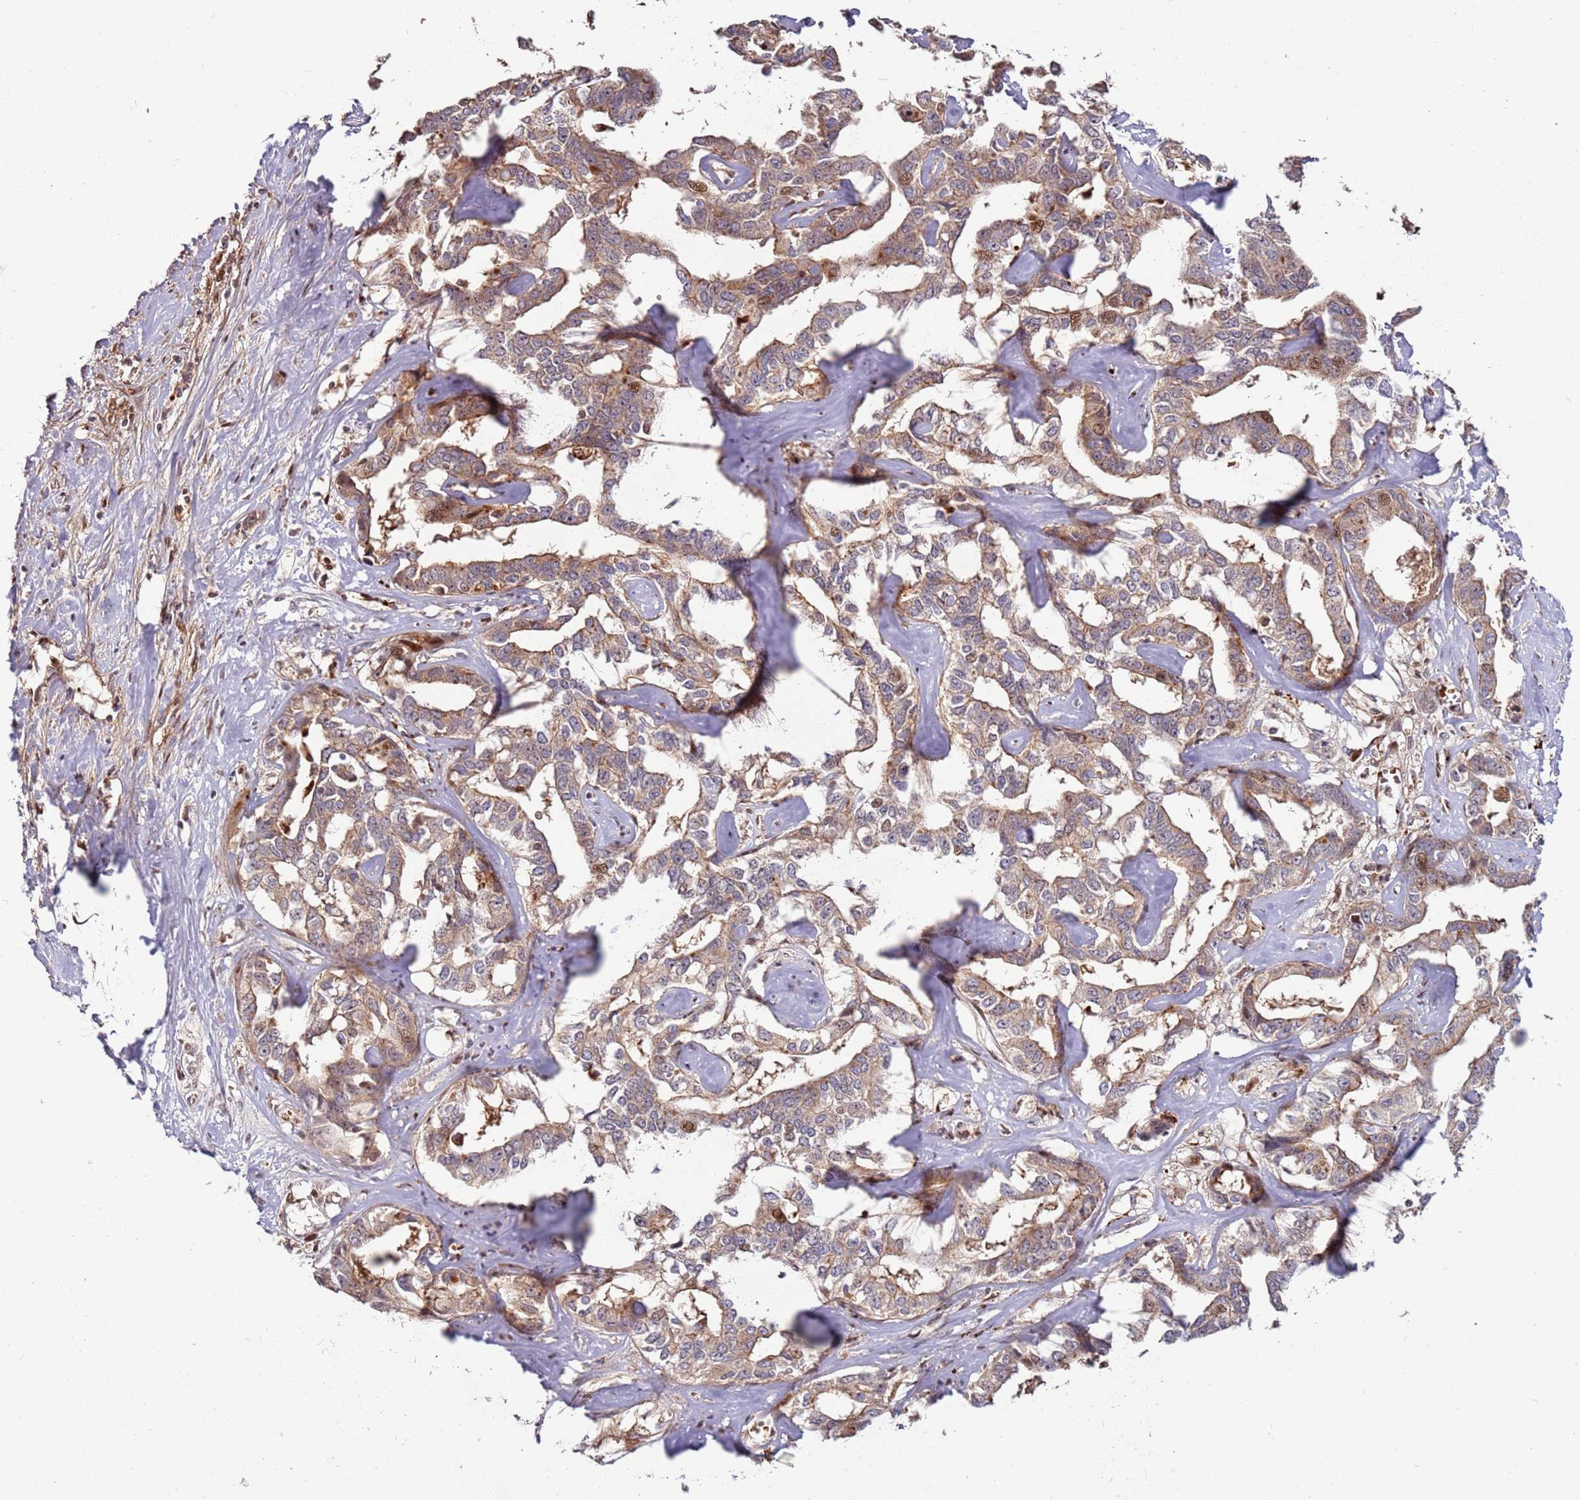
{"staining": {"intensity": "moderate", "quantity": "<25%", "location": "cytoplasmic/membranous,nuclear"}, "tissue": "liver cancer", "cell_type": "Tumor cells", "image_type": "cancer", "snomed": [{"axis": "morphology", "description": "Cholangiocarcinoma"}, {"axis": "topography", "description": "Liver"}], "caption": "High-power microscopy captured an IHC micrograph of liver cancer, revealing moderate cytoplasmic/membranous and nuclear expression in about <25% of tumor cells.", "gene": "RHBDL1", "patient": {"sex": "male", "age": 59}}